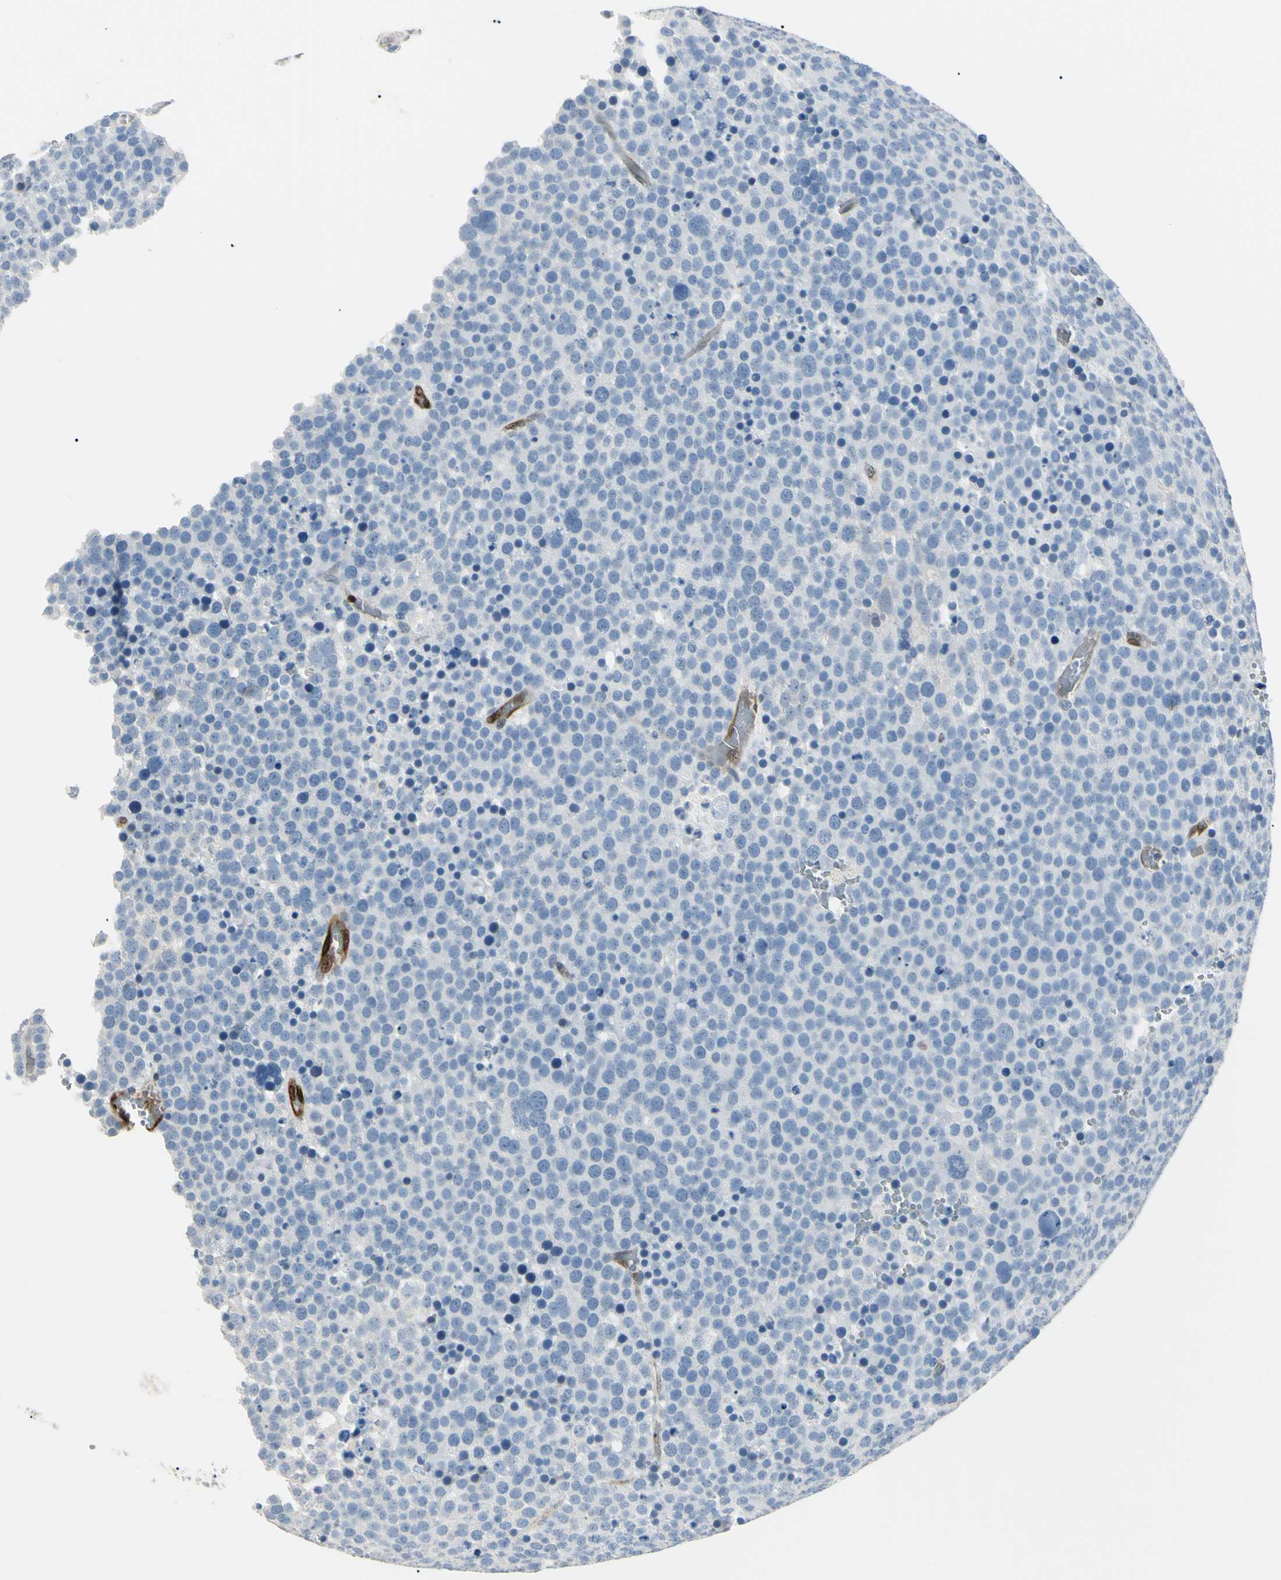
{"staining": {"intensity": "negative", "quantity": "none", "location": "none"}, "tissue": "testis cancer", "cell_type": "Tumor cells", "image_type": "cancer", "snomed": [{"axis": "morphology", "description": "Seminoma, NOS"}, {"axis": "topography", "description": "Testis"}], "caption": "A high-resolution image shows IHC staining of testis seminoma, which reveals no significant positivity in tumor cells. The staining is performed using DAB (3,3'-diaminobenzidine) brown chromogen with nuclei counter-stained in using hematoxylin.", "gene": "AKR1C3", "patient": {"sex": "male", "age": 71}}